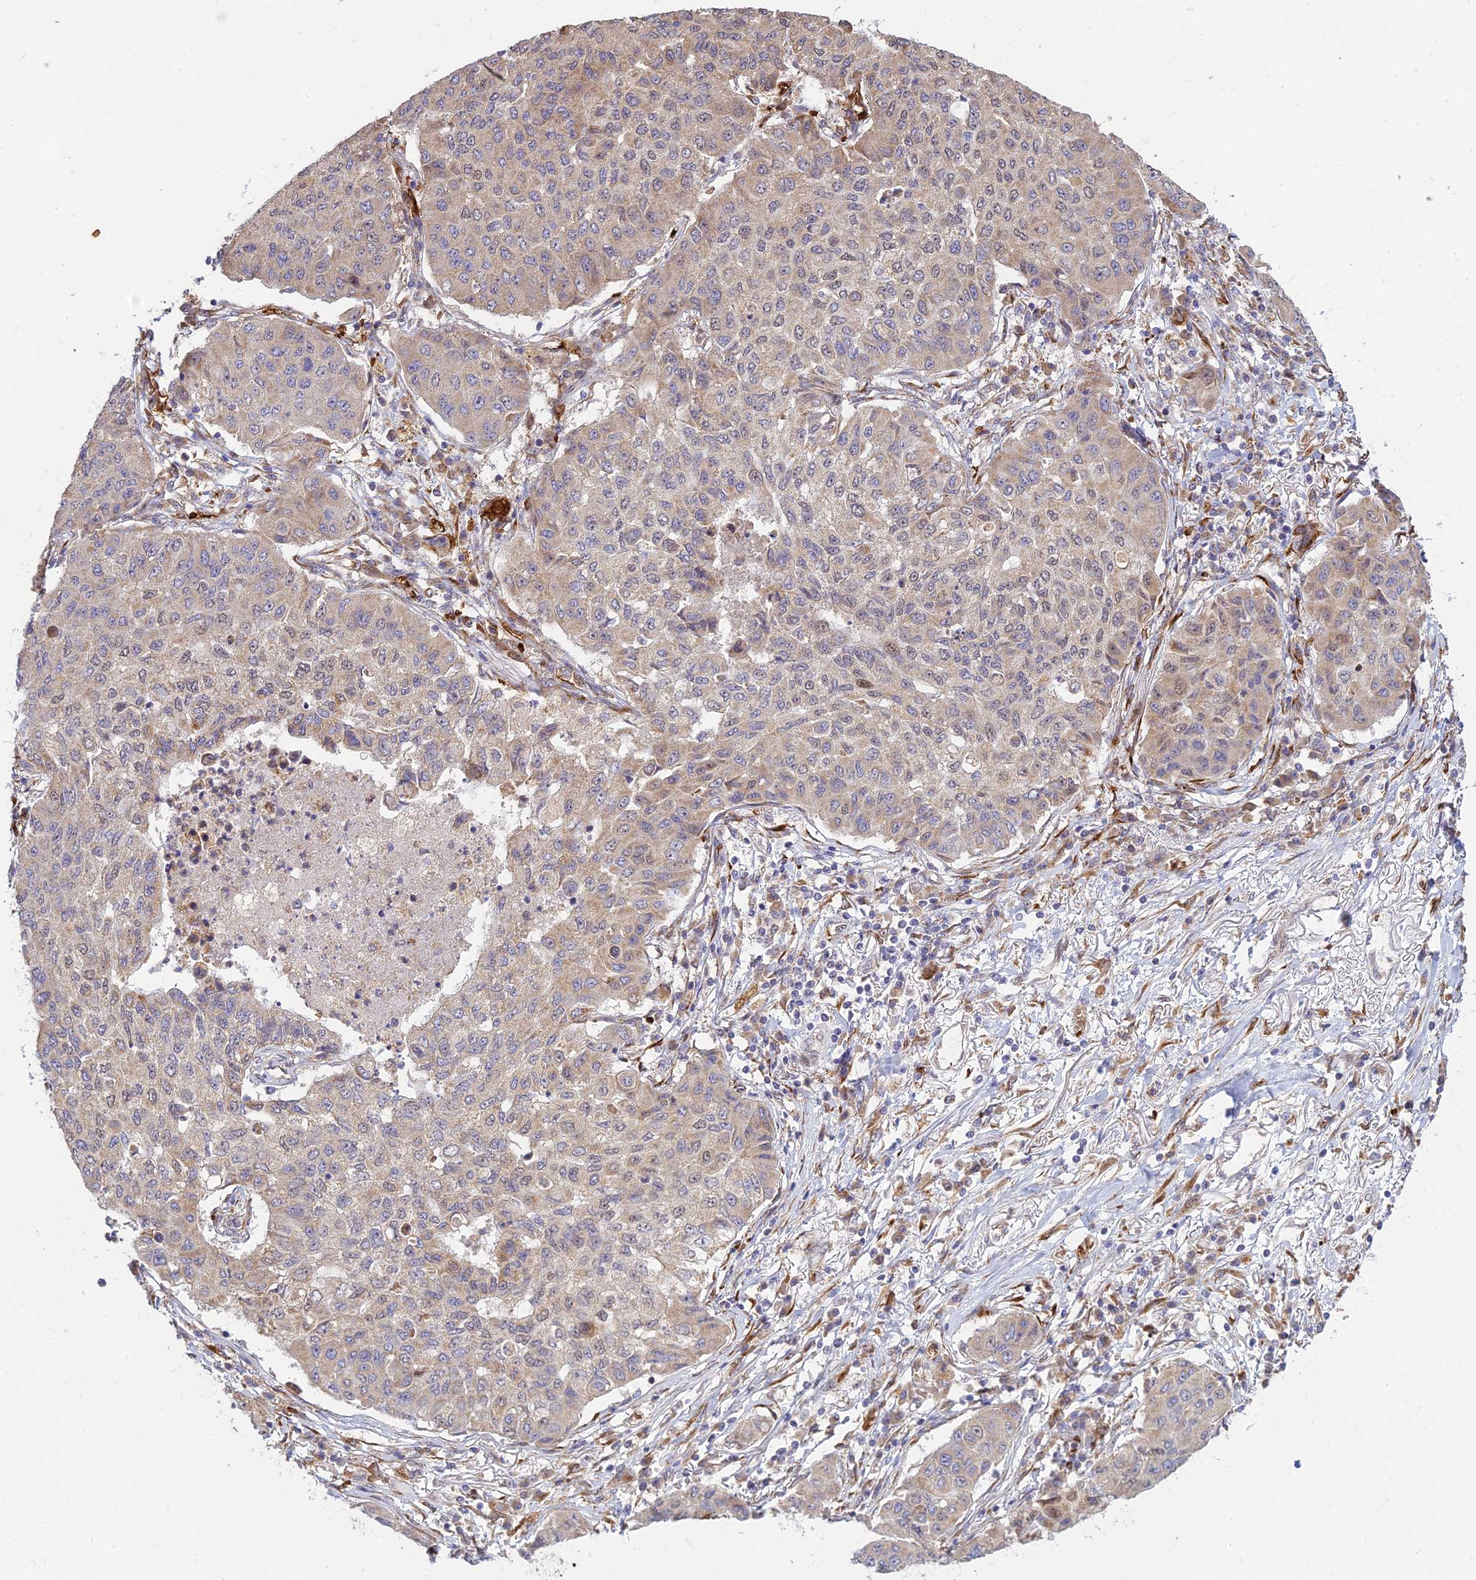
{"staining": {"intensity": "weak", "quantity": "25%-75%", "location": "cytoplasmic/membranous,nuclear"}, "tissue": "lung cancer", "cell_type": "Tumor cells", "image_type": "cancer", "snomed": [{"axis": "morphology", "description": "Squamous cell carcinoma, NOS"}, {"axis": "topography", "description": "Lung"}], "caption": "Approximately 25%-75% of tumor cells in squamous cell carcinoma (lung) demonstrate weak cytoplasmic/membranous and nuclear protein expression as visualized by brown immunohistochemical staining.", "gene": "UFSP2", "patient": {"sex": "male", "age": 74}}